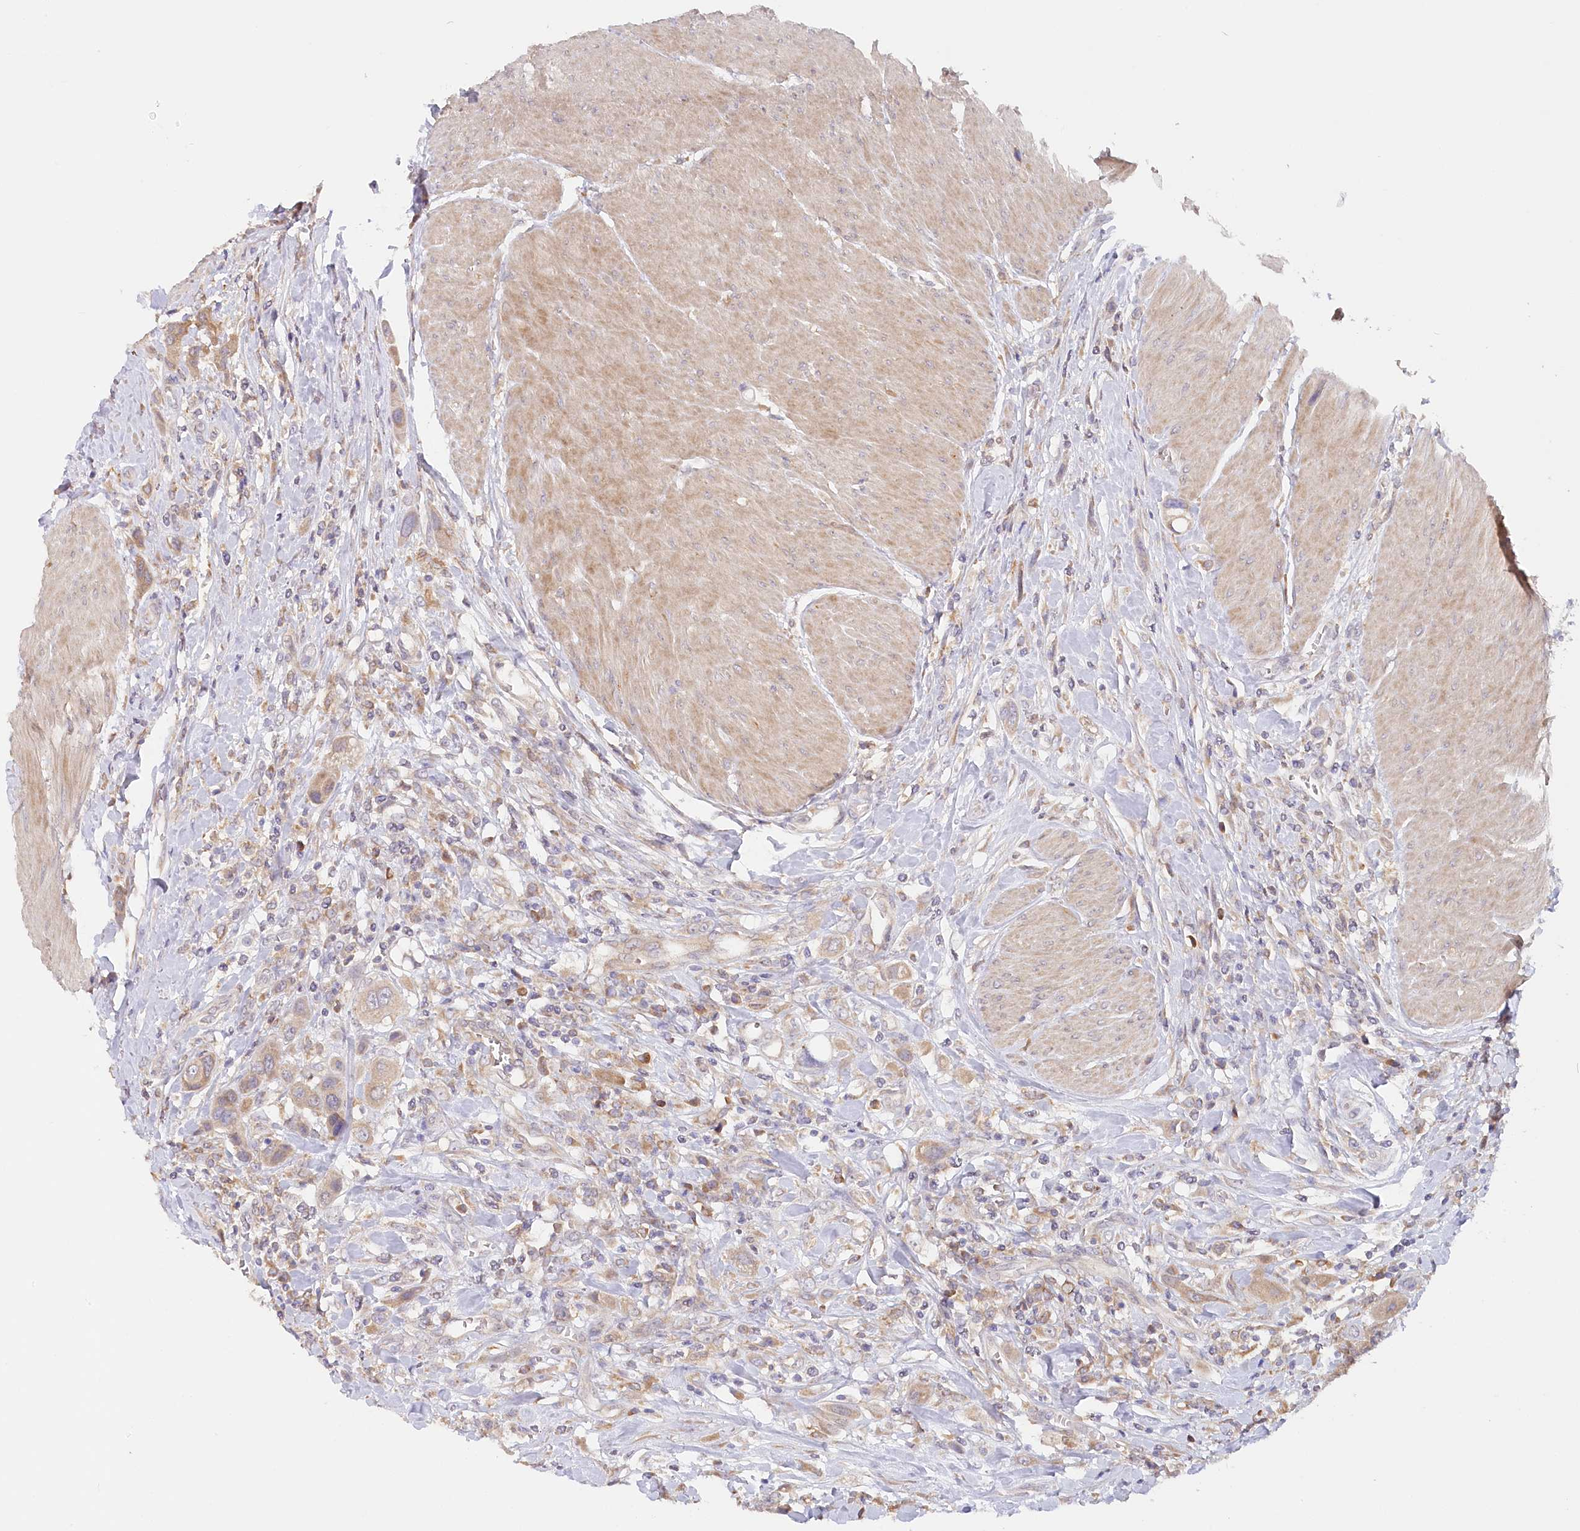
{"staining": {"intensity": "weak", "quantity": ">75%", "location": "cytoplasmic/membranous"}, "tissue": "urothelial cancer", "cell_type": "Tumor cells", "image_type": "cancer", "snomed": [{"axis": "morphology", "description": "Urothelial carcinoma, High grade"}, {"axis": "topography", "description": "Urinary bladder"}], "caption": "There is low levels of weak cytoplasmic/membranous staining in tumor cells of urothelial cancer, as demonstrated by immunohistochemical staining (brown color).", "gene": "PAIP2", "patient": {"sex": "male", "age": 50}}